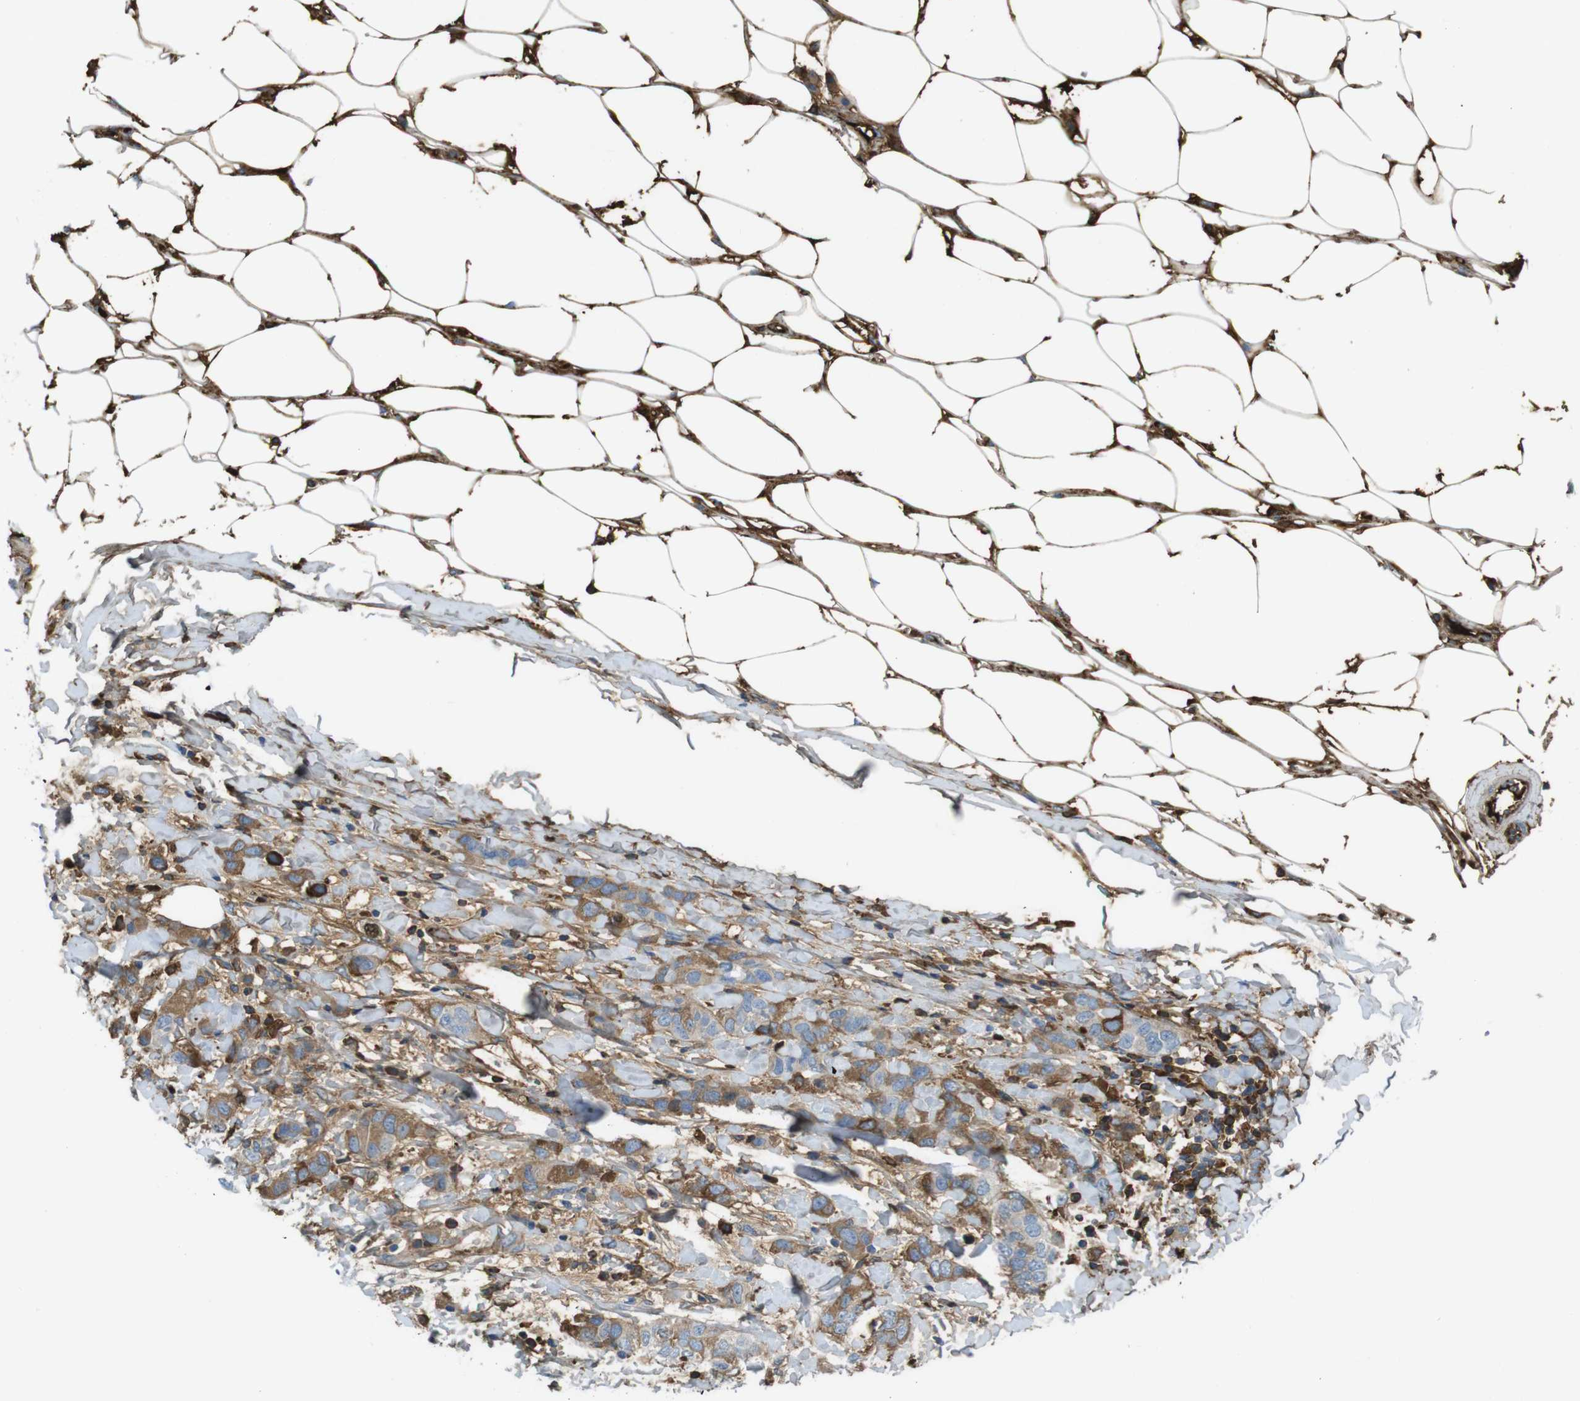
{"staining": {"intensity": "moderate", "quantity": ">75%", "location": "cytoplasmic/membranous"}, "tissue": "breast cancer", "cell_type": "Tumor cells", "image_type": "cancer", "snomed": [{"axis": "morphology", "description": "Duct carcinoma"}, {"axis": "topography", "description": "Breast"}], "caption": "Immunohistochemical staining of breast cancer reveals medium levels of moderate cytoplasmic/membranous protein positivity in approximately >75% of tumor cells. (DAB (3,3'-diaminobenzidine) = brown stain, brightfield microscopy at high magnification).", "gene": "LTBP4", "patient": {"sex": "female", "age": 50}}